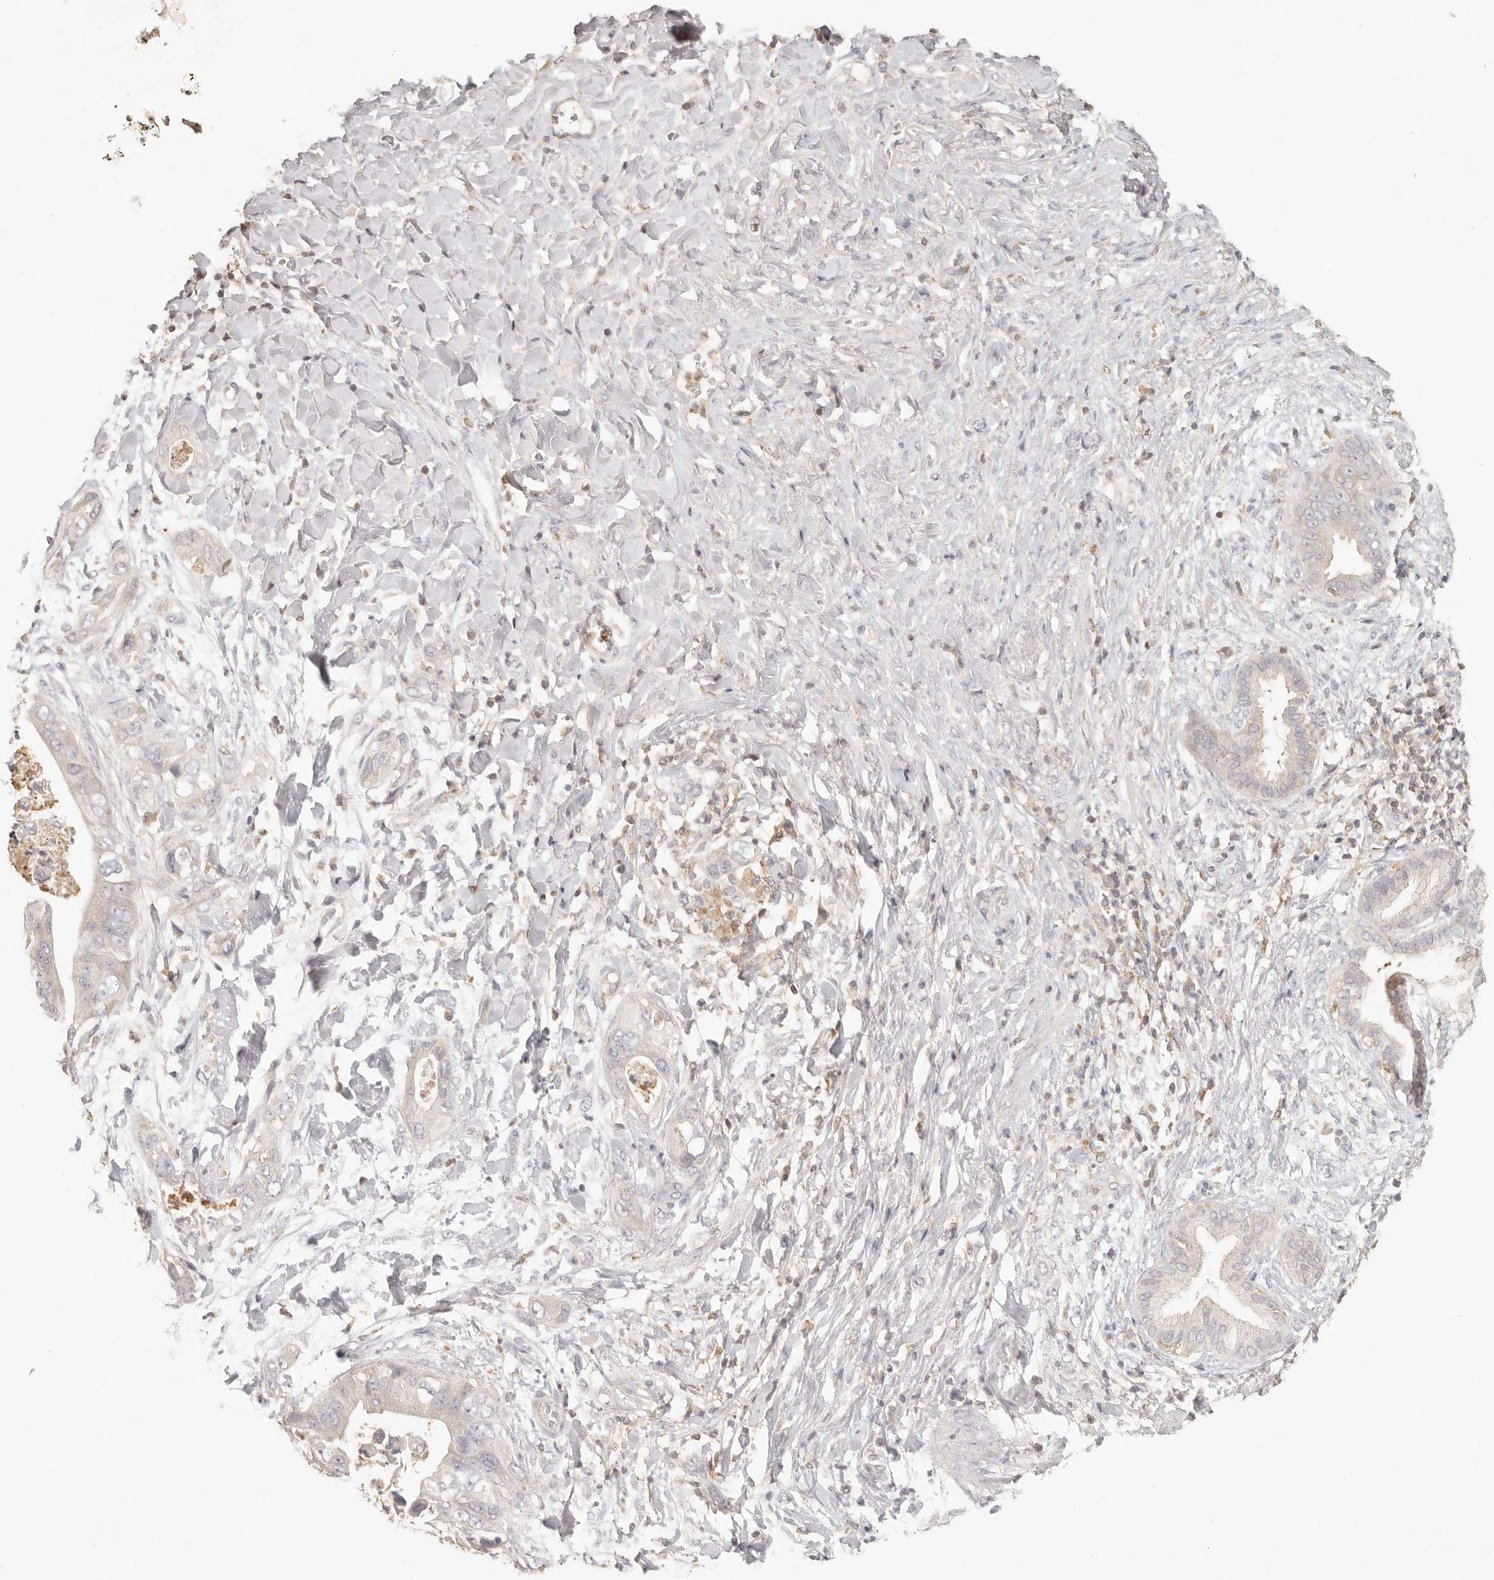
{"staining": {"intensity": "negative", "quantity": "none", "location": "none"}, "tissue": "pancreatic cancer", "cell_type": "Tumor cells", "image_type": "cancer", "snomed": [{"axis": "morphology", "description": "Adenocarcinoma, NOS"}, {"axis": "topography", "description": "Pancreas"}], "caption": "Protein analysis of adenocarcinoma (pancreatic) displays no significant positivity in tumor cells.", "gene": "CSK", "patient": {"sex": "female", "age": 78}}